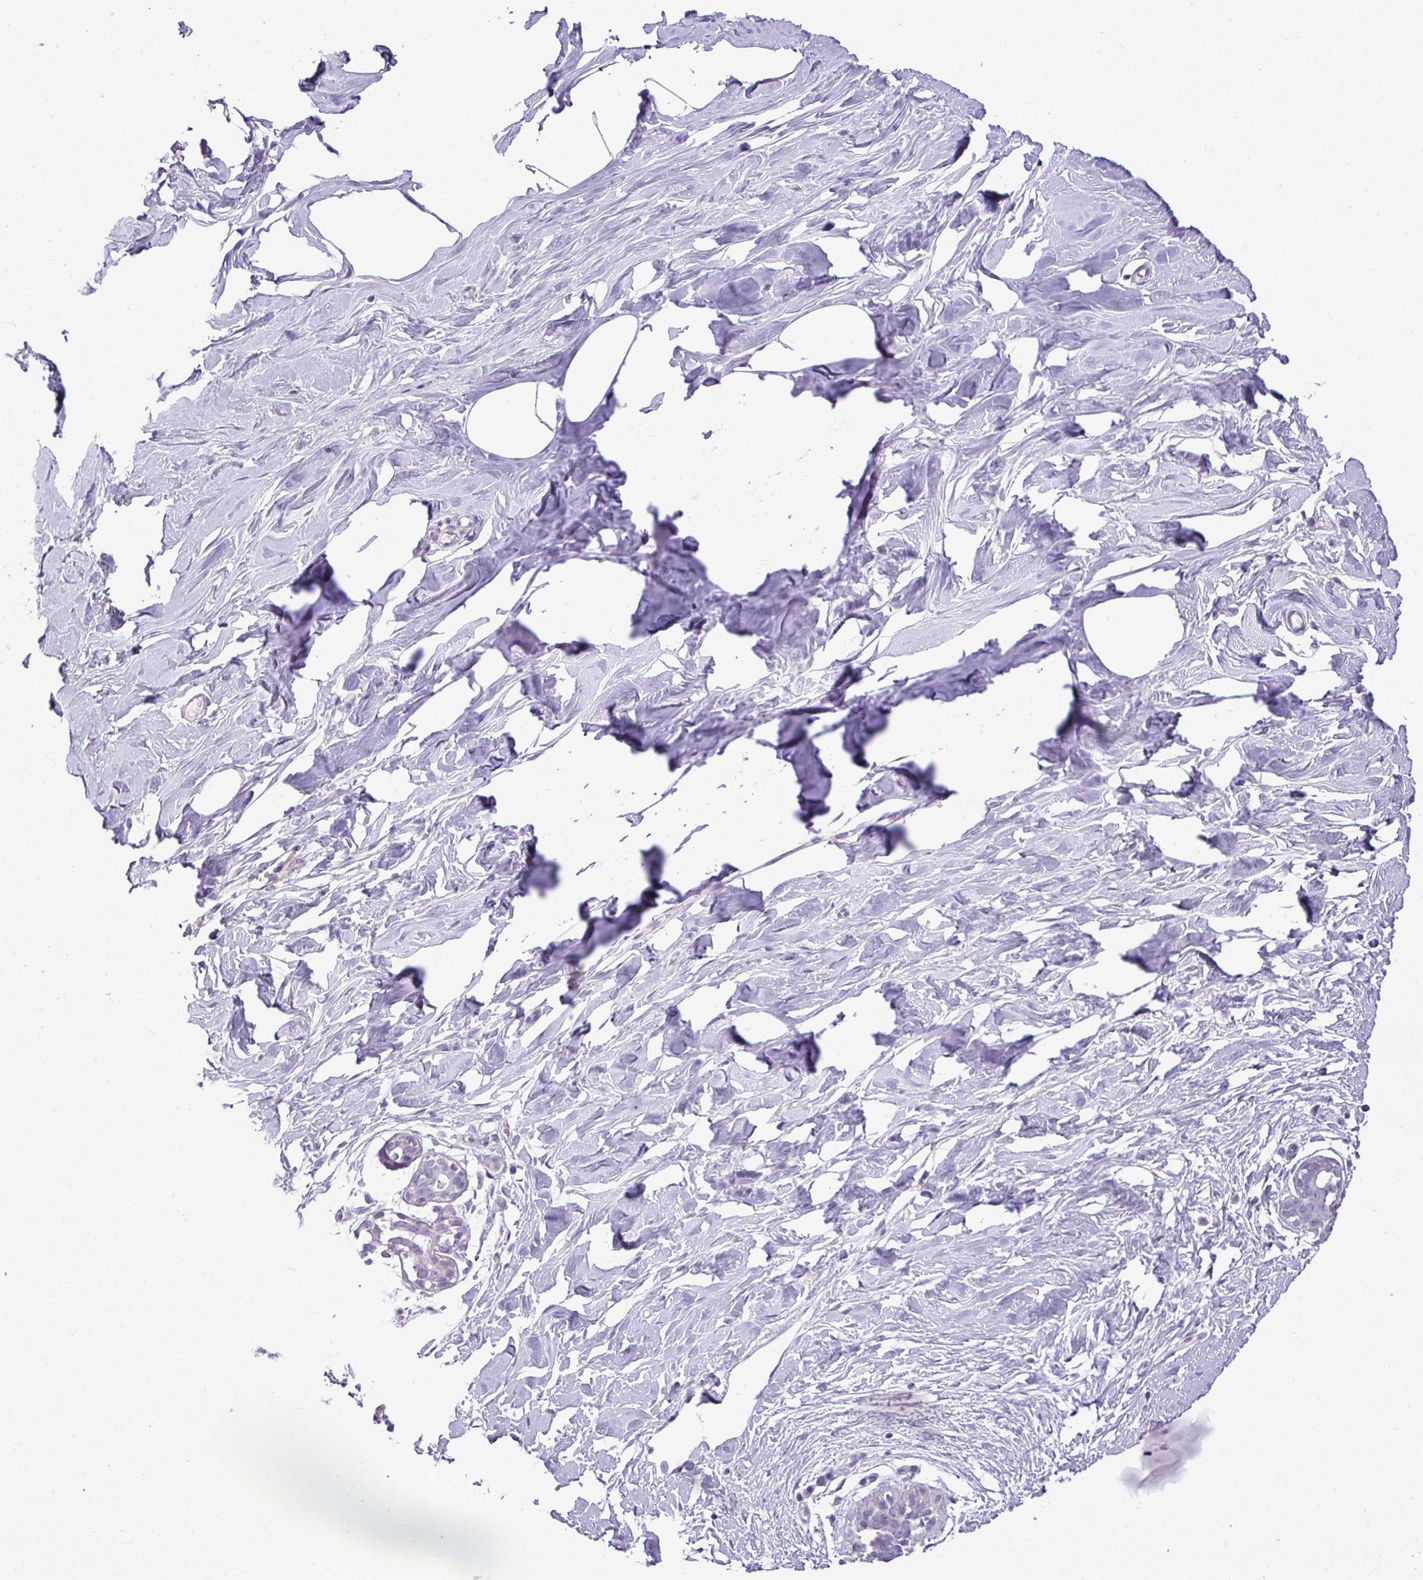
{"staining": {"intensity": "negative", "quantity": "none", "location": "none"}, "tissue": "breast", "cell_type": "Adipocytes", "image_type": "normal", "snomed": [{"axis": "morphology", "description": "Normal tissue, NOS"}, {"axis": "topography", "description": "Breast"}], "caption": "The micrograph demonstrates no significant expression in adipocytes of breast. The staining is performed using DAB brown chromogen with nuclei counter-stained in using hematoxylin.", "gene": "ALDH2", "patient": {"sex": "female", "age": 27}}